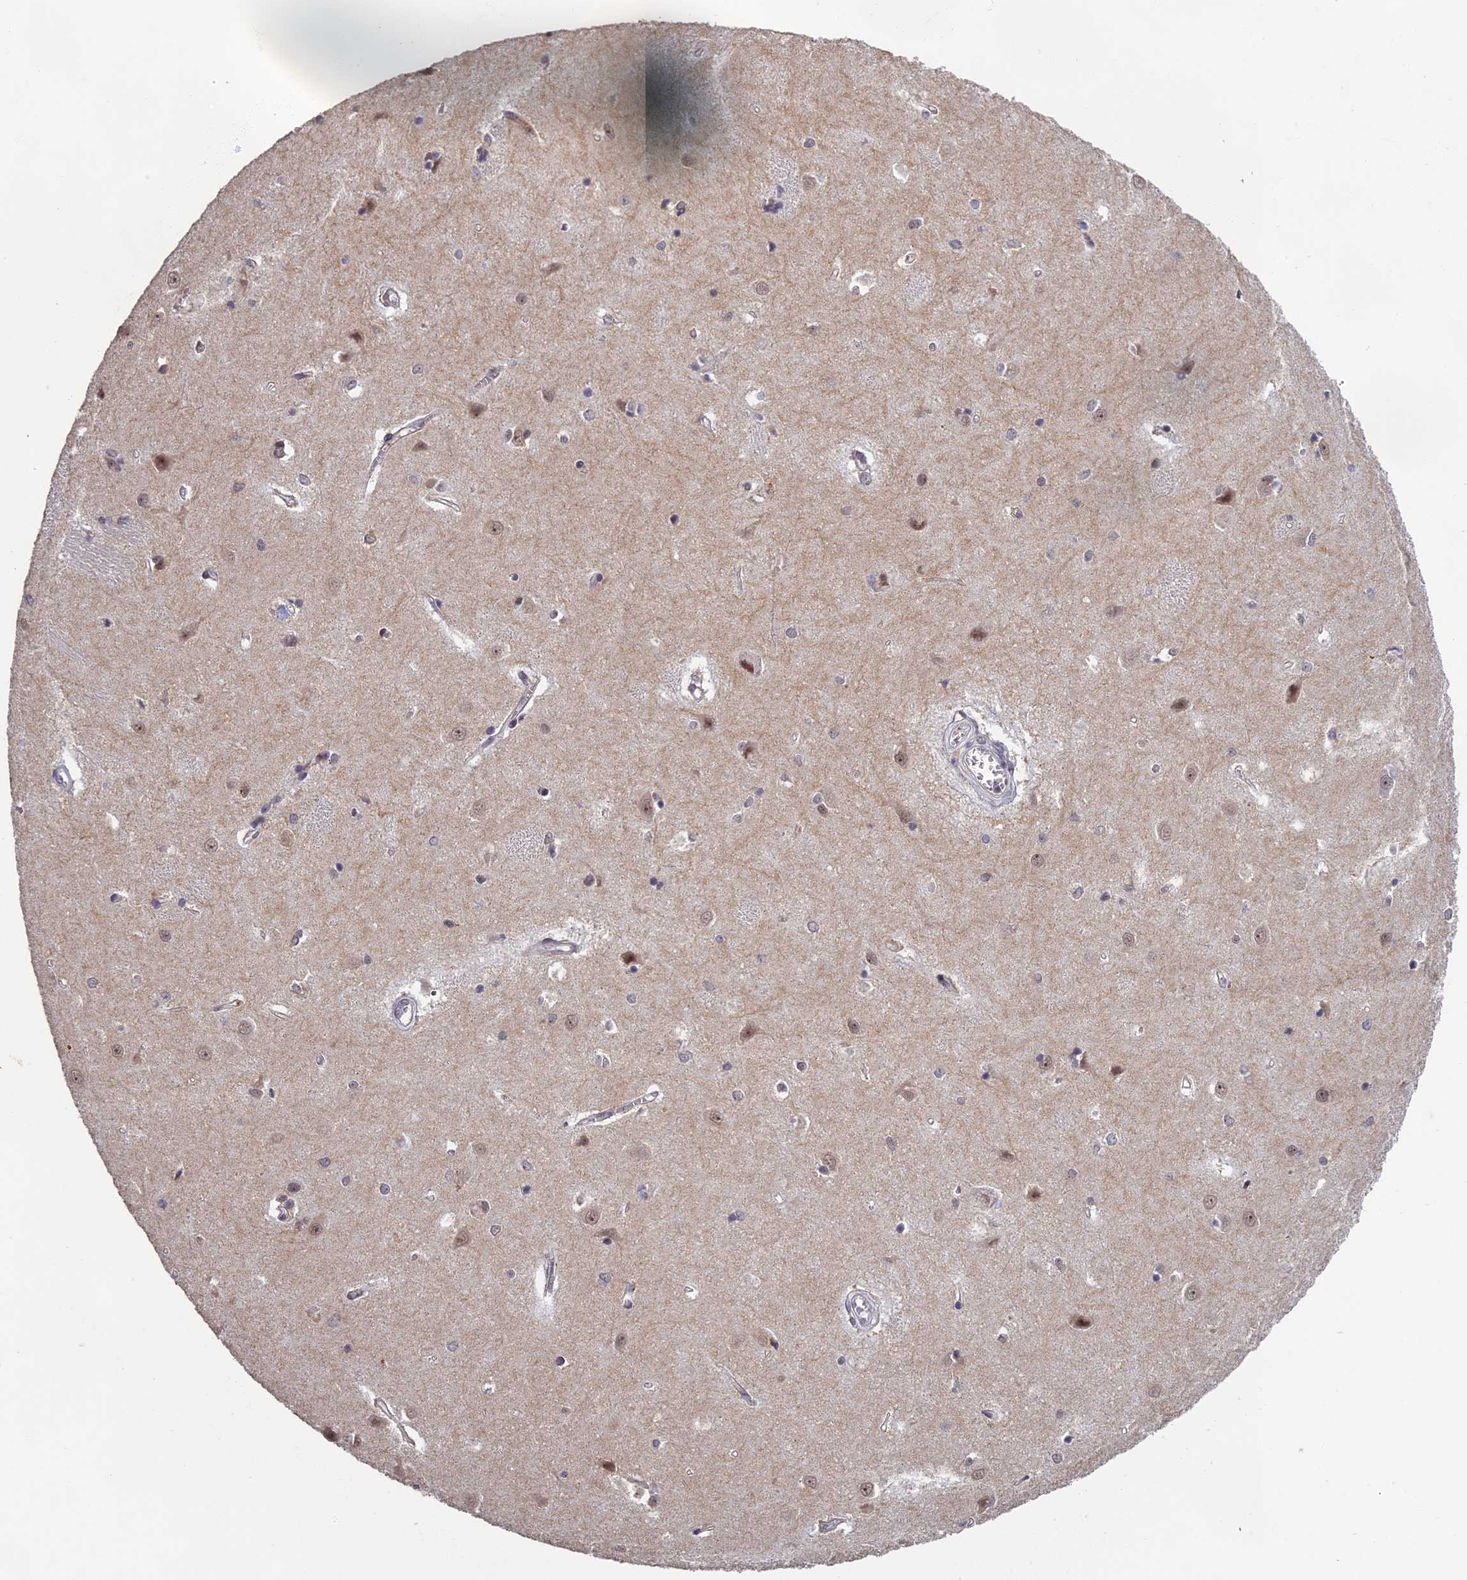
{"staining": {"intensity": "weak", "quantity": "<25%", "location": "nuclear"}, "tissue": "caudate", "cell_type": "Glial cells", "image_type": "normal", "snomed": [{"axis": "morphology", "description": "Normal tissue, NOS"}, {"axis": "topography", "description": "Lateral ventricle wall"}], "caption": "Immunohistochemistry (IHC) micrograph of unremarkable caudate: caudate stained with DAB (3,3'-diaminobenzidine) reveals no significant protein staining in glial cells.", "gene": "MORF4L1", "patient": {"sex": "male", "age": 37}}